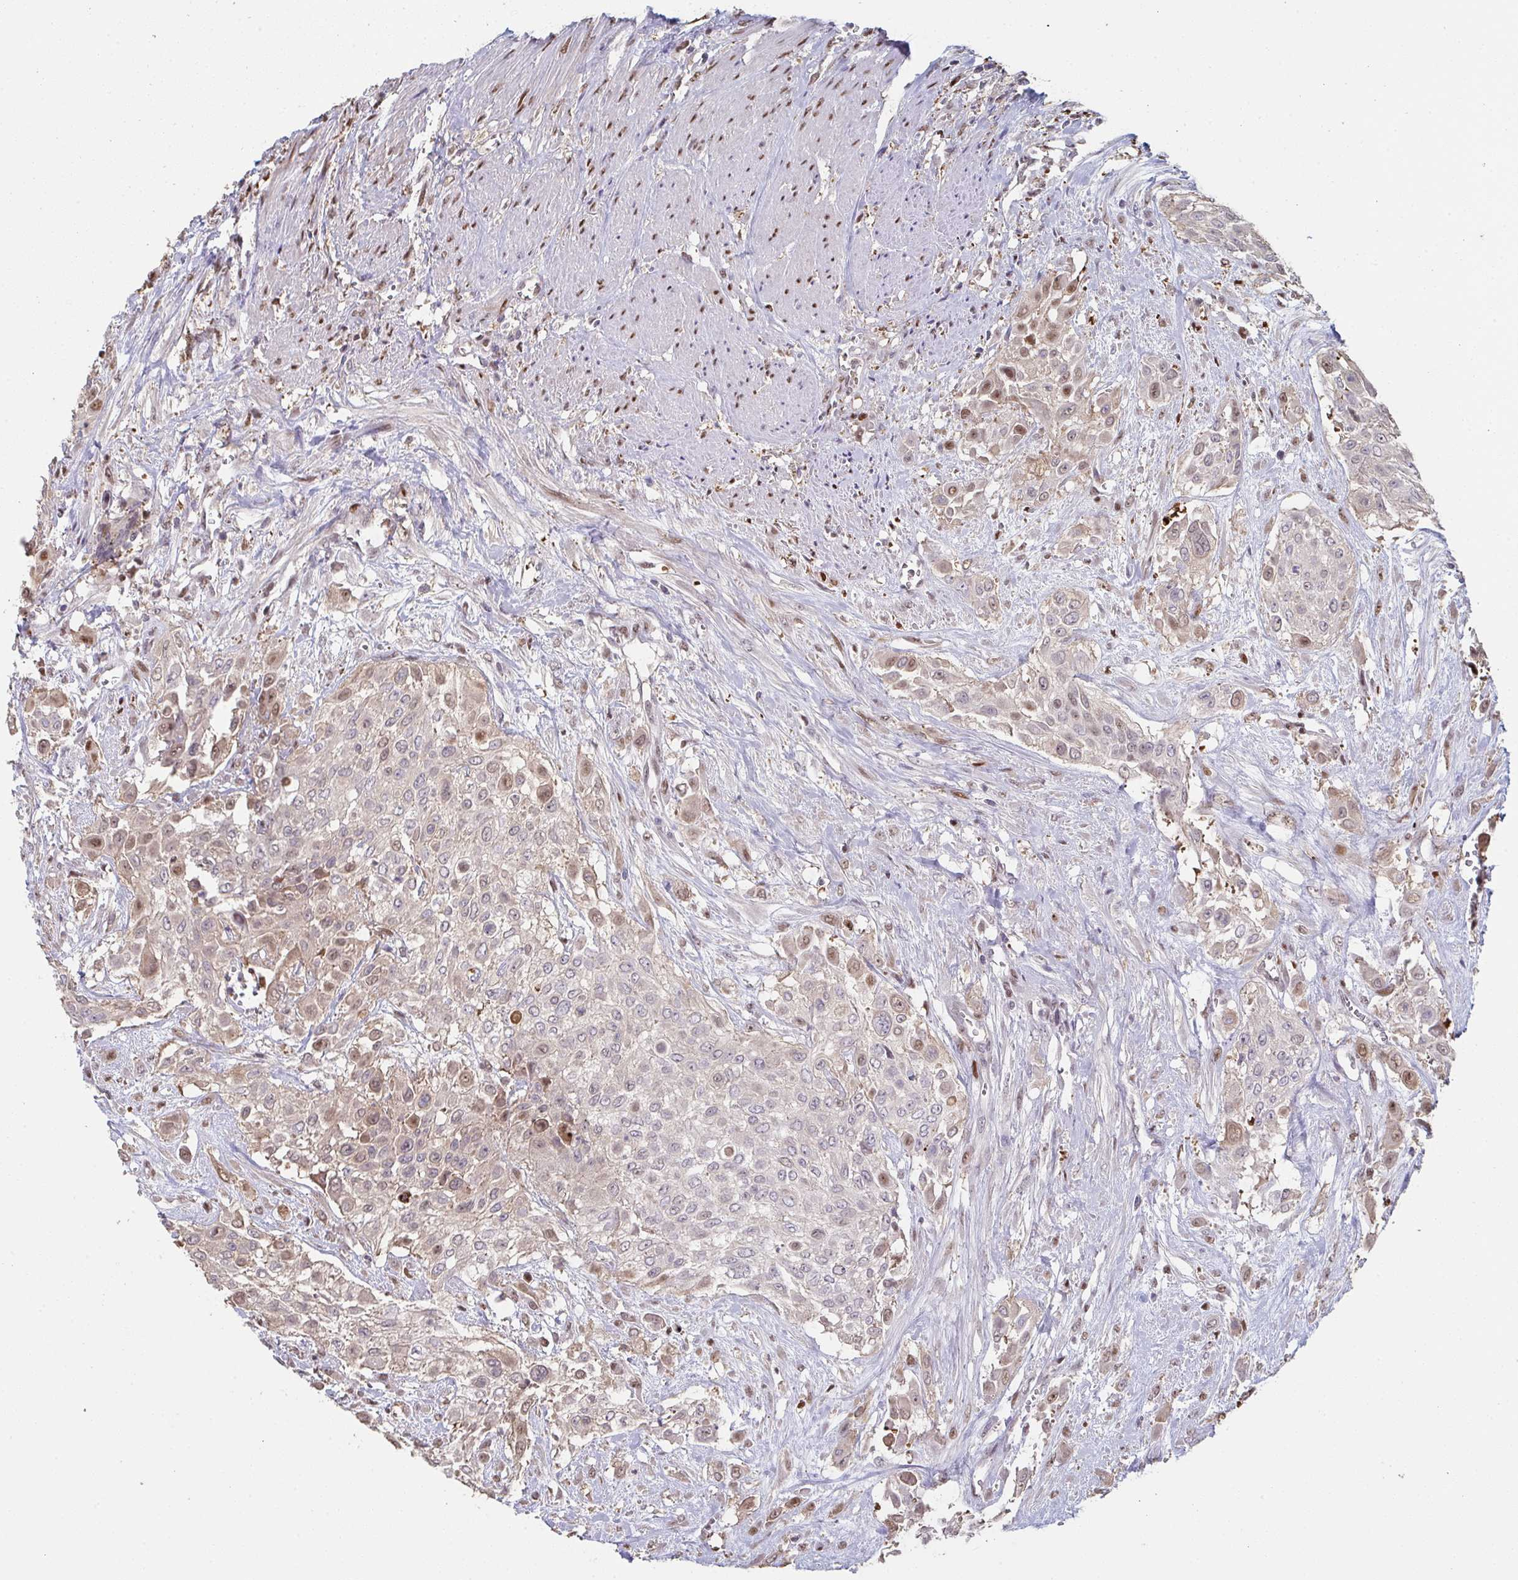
{"staining": {"intensity": "moderate", "quantity": "<25%", "location": "nuclear"}, "tissue": "urothelial cancer", "cell_type": "Tumor cells", "image_type": "cancer", "snomed": [{"axis": "morphology", "description": "Urothelial carcinoma, High grade"}, {"axis": "topography", "description": "Urinary bladder"}], "caption": "A low amount of moderate nuclear expression is identified in about <25% of tumor cells in urothelial cancer tissue. (brown staining indicates protein expression, while blue staining denotes nuclei).", "gene": "ACD", "patient": {"sex": "male", "age": 57}}